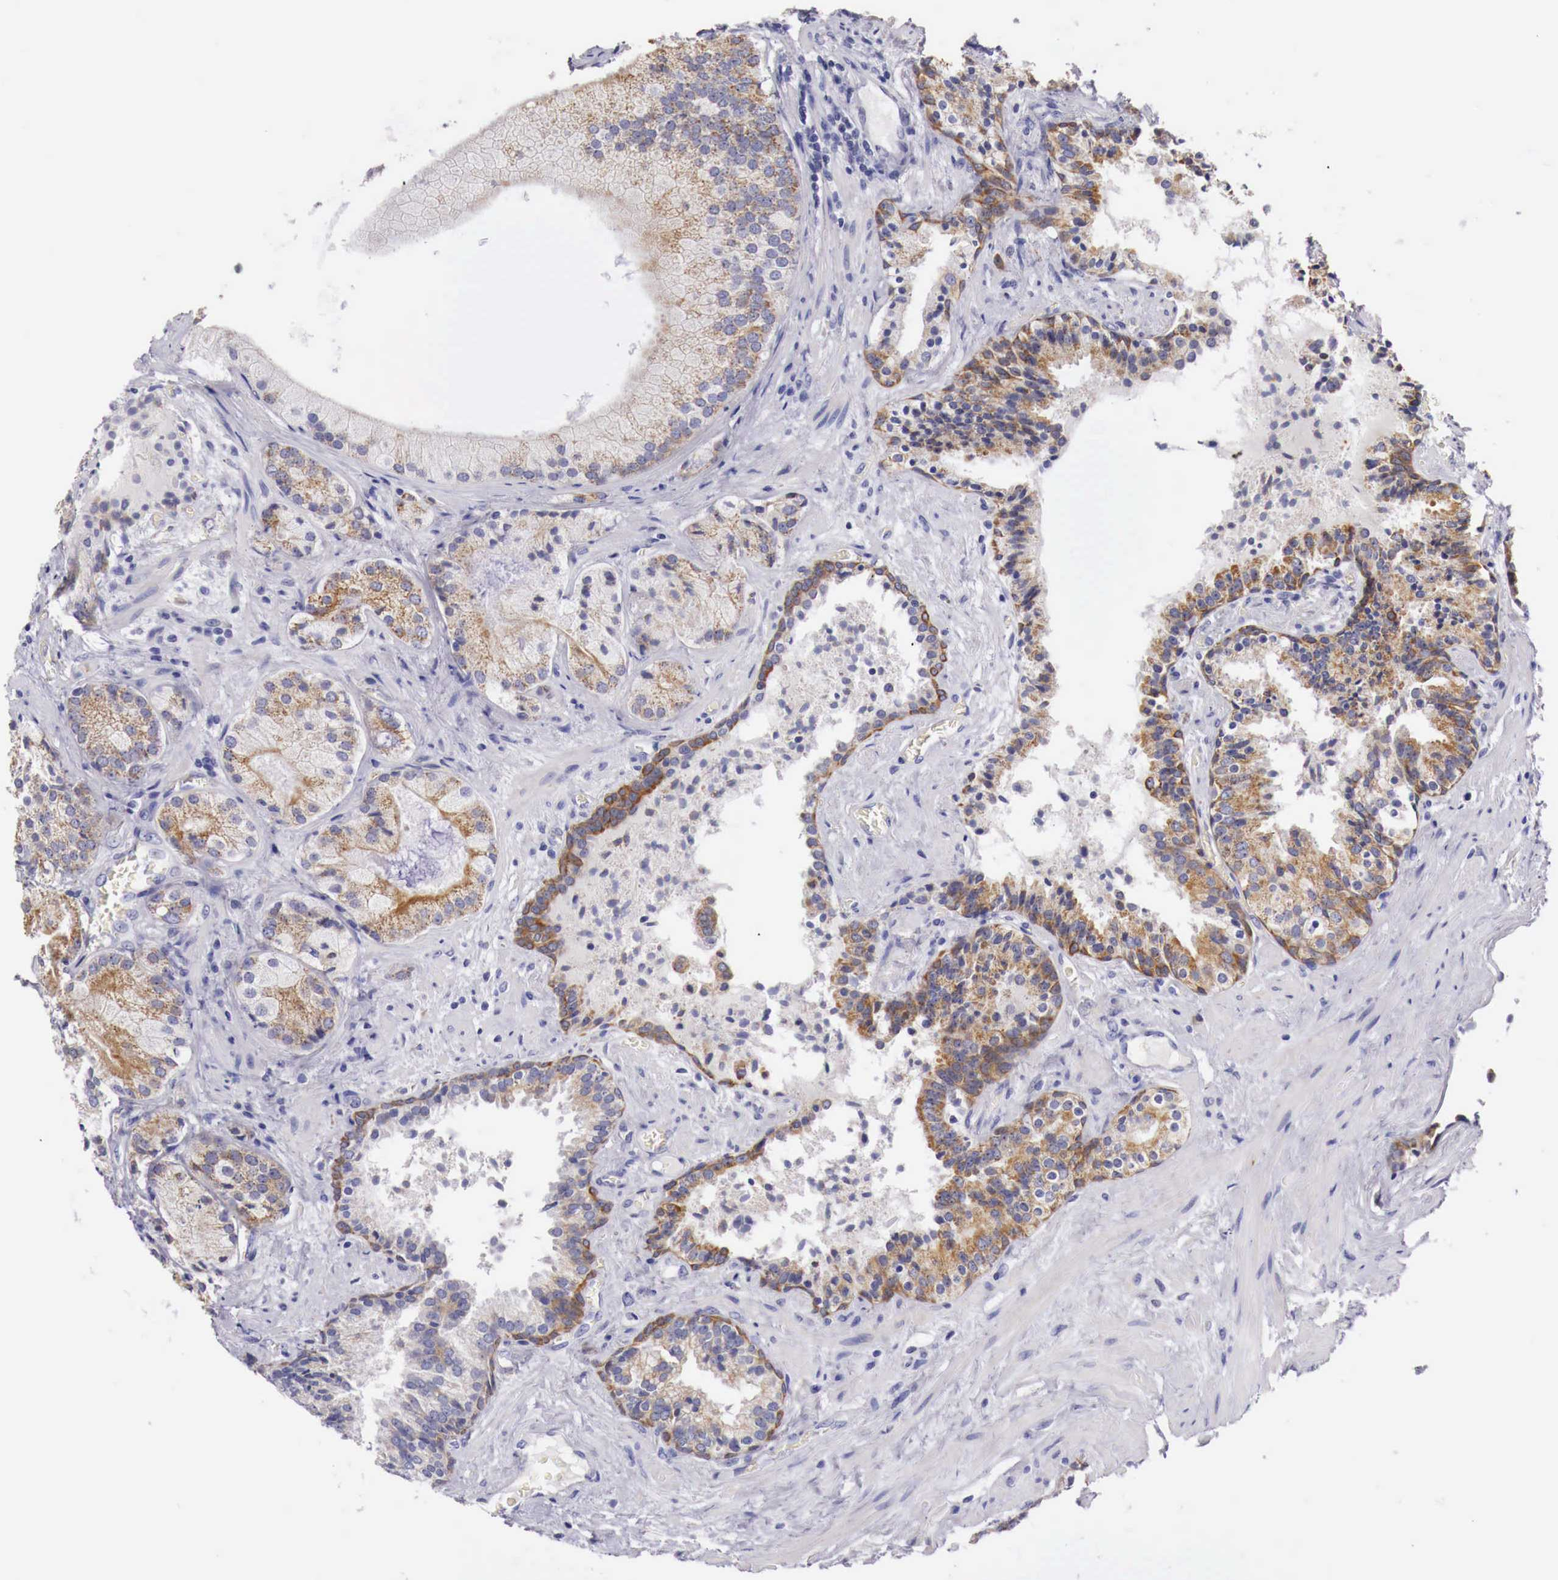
{"staining": {"intensity": "moderate", "quantity": "25%-75%", "location": "cytoplasmic/membranous"}, "tissue": "prostate cancer", "cell_type": "Tumor cells", "image_type": "cancer", "snomed": [{"axis": "morphology", "description": "Adenocarcinoma, Medium grade"}, {"axis": "topography", "description": "Prostate"}], "caption": "This is a micrograph of immunohistochemistry staining of prostate cancer, which shows moderate staining in the cytoplasmic/membranous of tumor cells.", "gene": "NREP", "patient": {"sex": "male", "age": 70}}